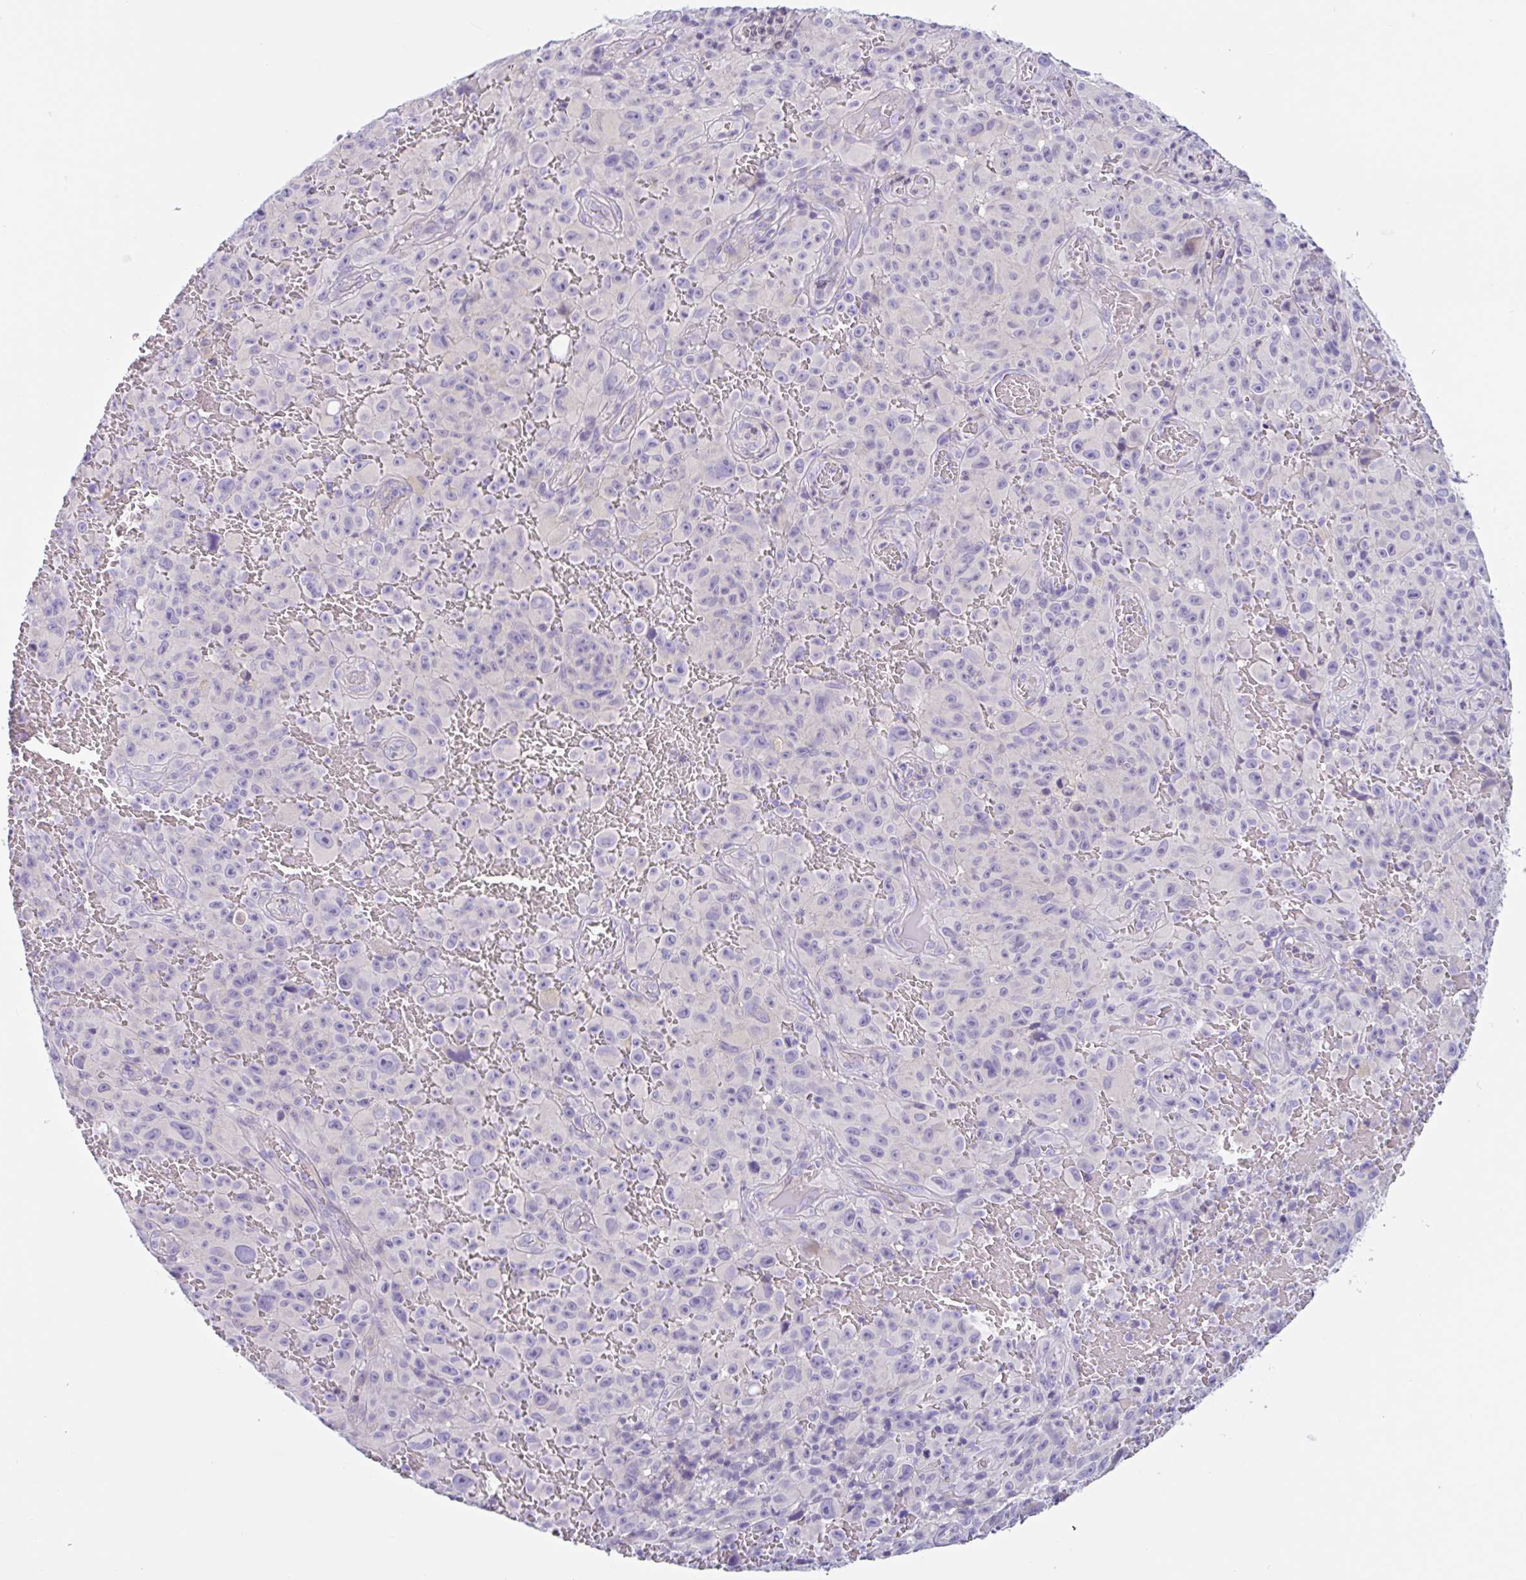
{"staining": {"intensity": "negative", "quantity": "none", "location": "none"}, "tissue": "melanoma", "cell_type": "Tumor cells", "image_type": "cancer", "snomed": [{"axis": "morphology", "description": "Malignant melanoma, NOS"}, {"axis": "topography", "description": "Skin"}], "caption": "Immunohistochemical staining of human melanoma displays no significant expression in tumor cells.", "gene": "OR6N2", "patient": {"sex": "female", "age": 82}}